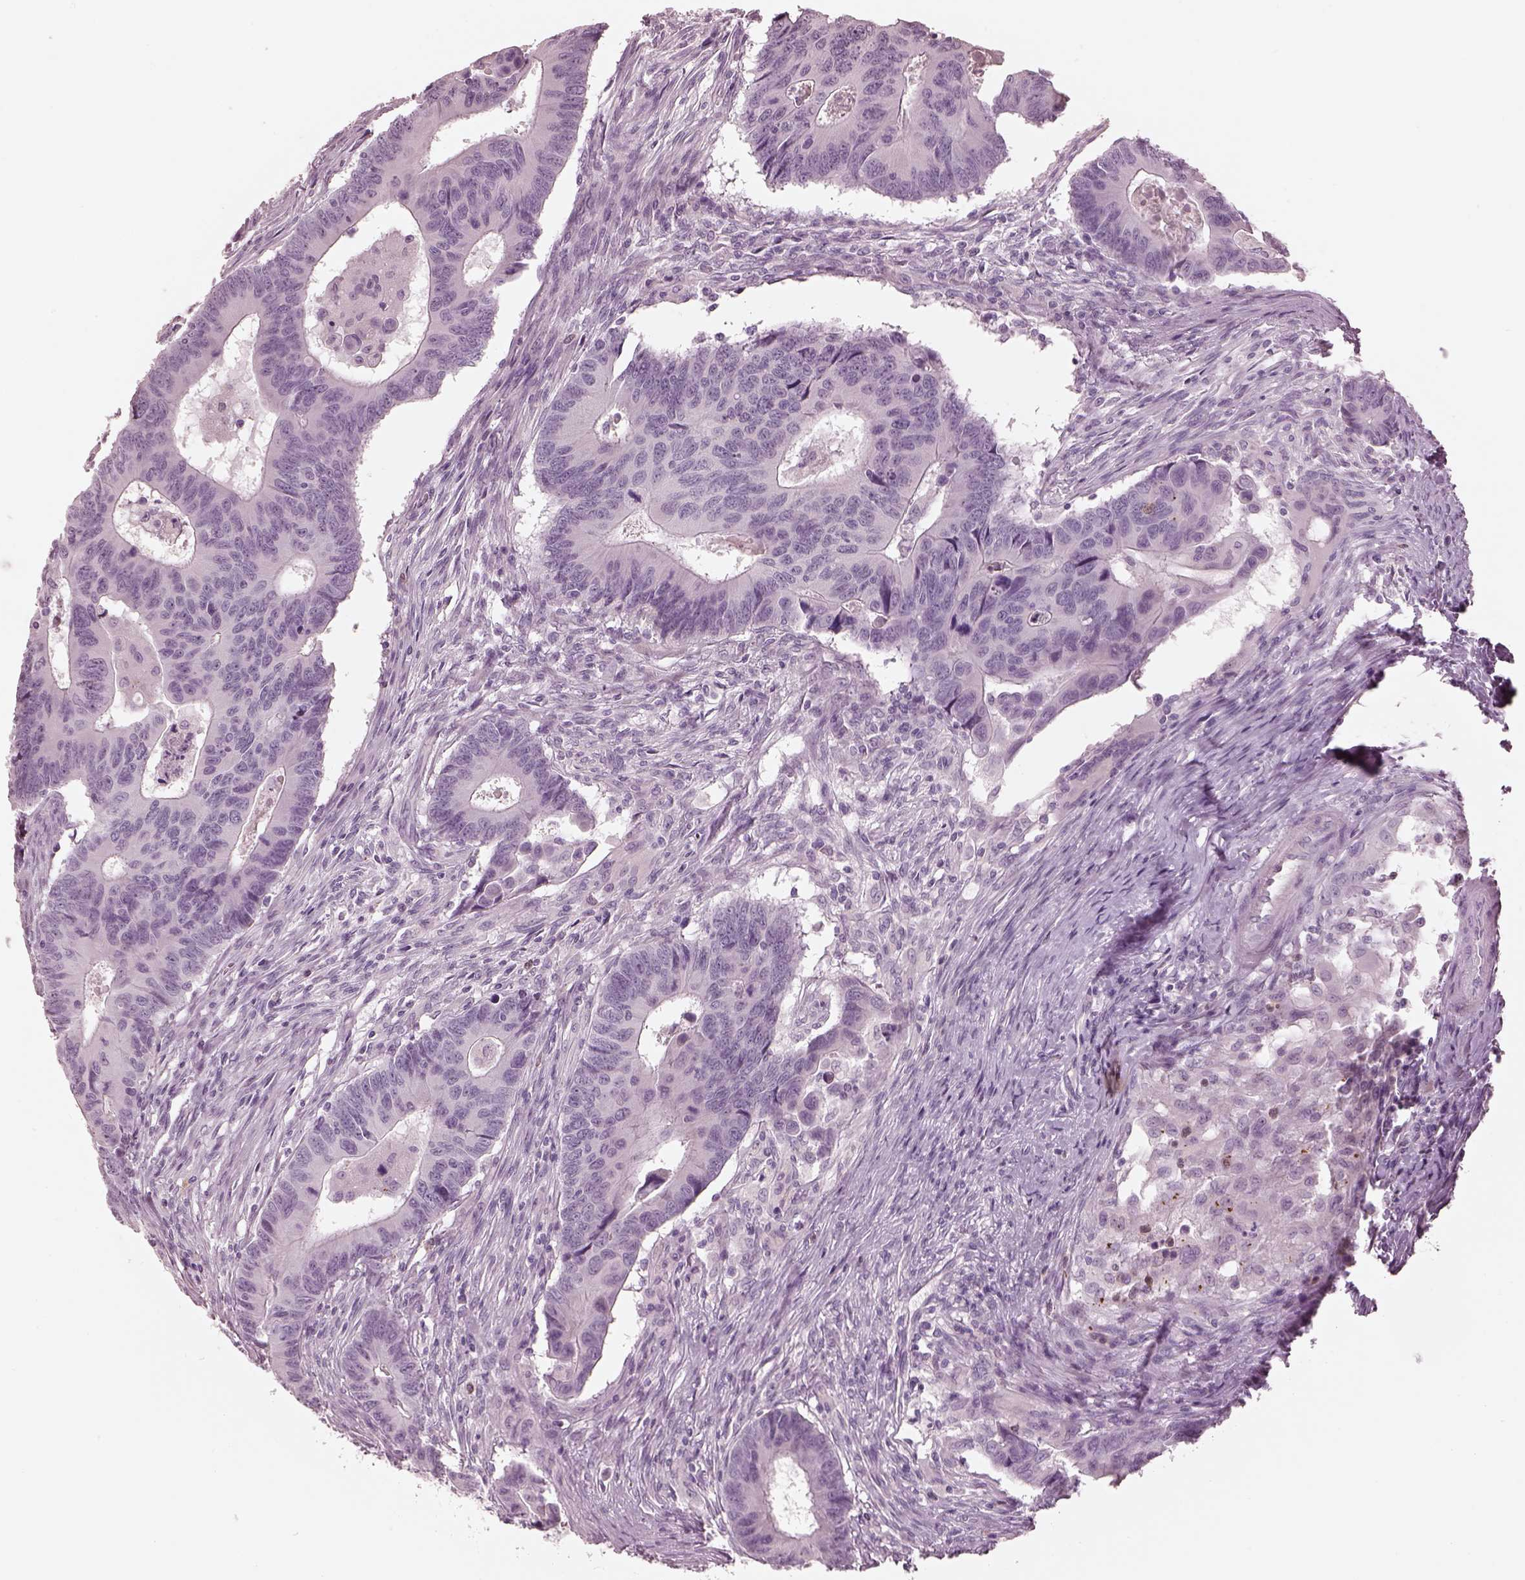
{"staining": {"intensity": "negative", "quantity": "none", "location": "none"}, "tissue": "colorectal cancer", "cell_type": "Tumor cells", "image_type": "cancer", "snomed": [{"axis": "morphology", "description": "Adenocarcinoma, NOS"}, {"axis": "topography", "description": "Rectum"}], "caption": "The photomicrograph shows no significant expression in tumor cells of colorectal cancer (adenocarcinoma).", "gene": "RSPH9", "patient": {"sex": "male", "age": 67}}